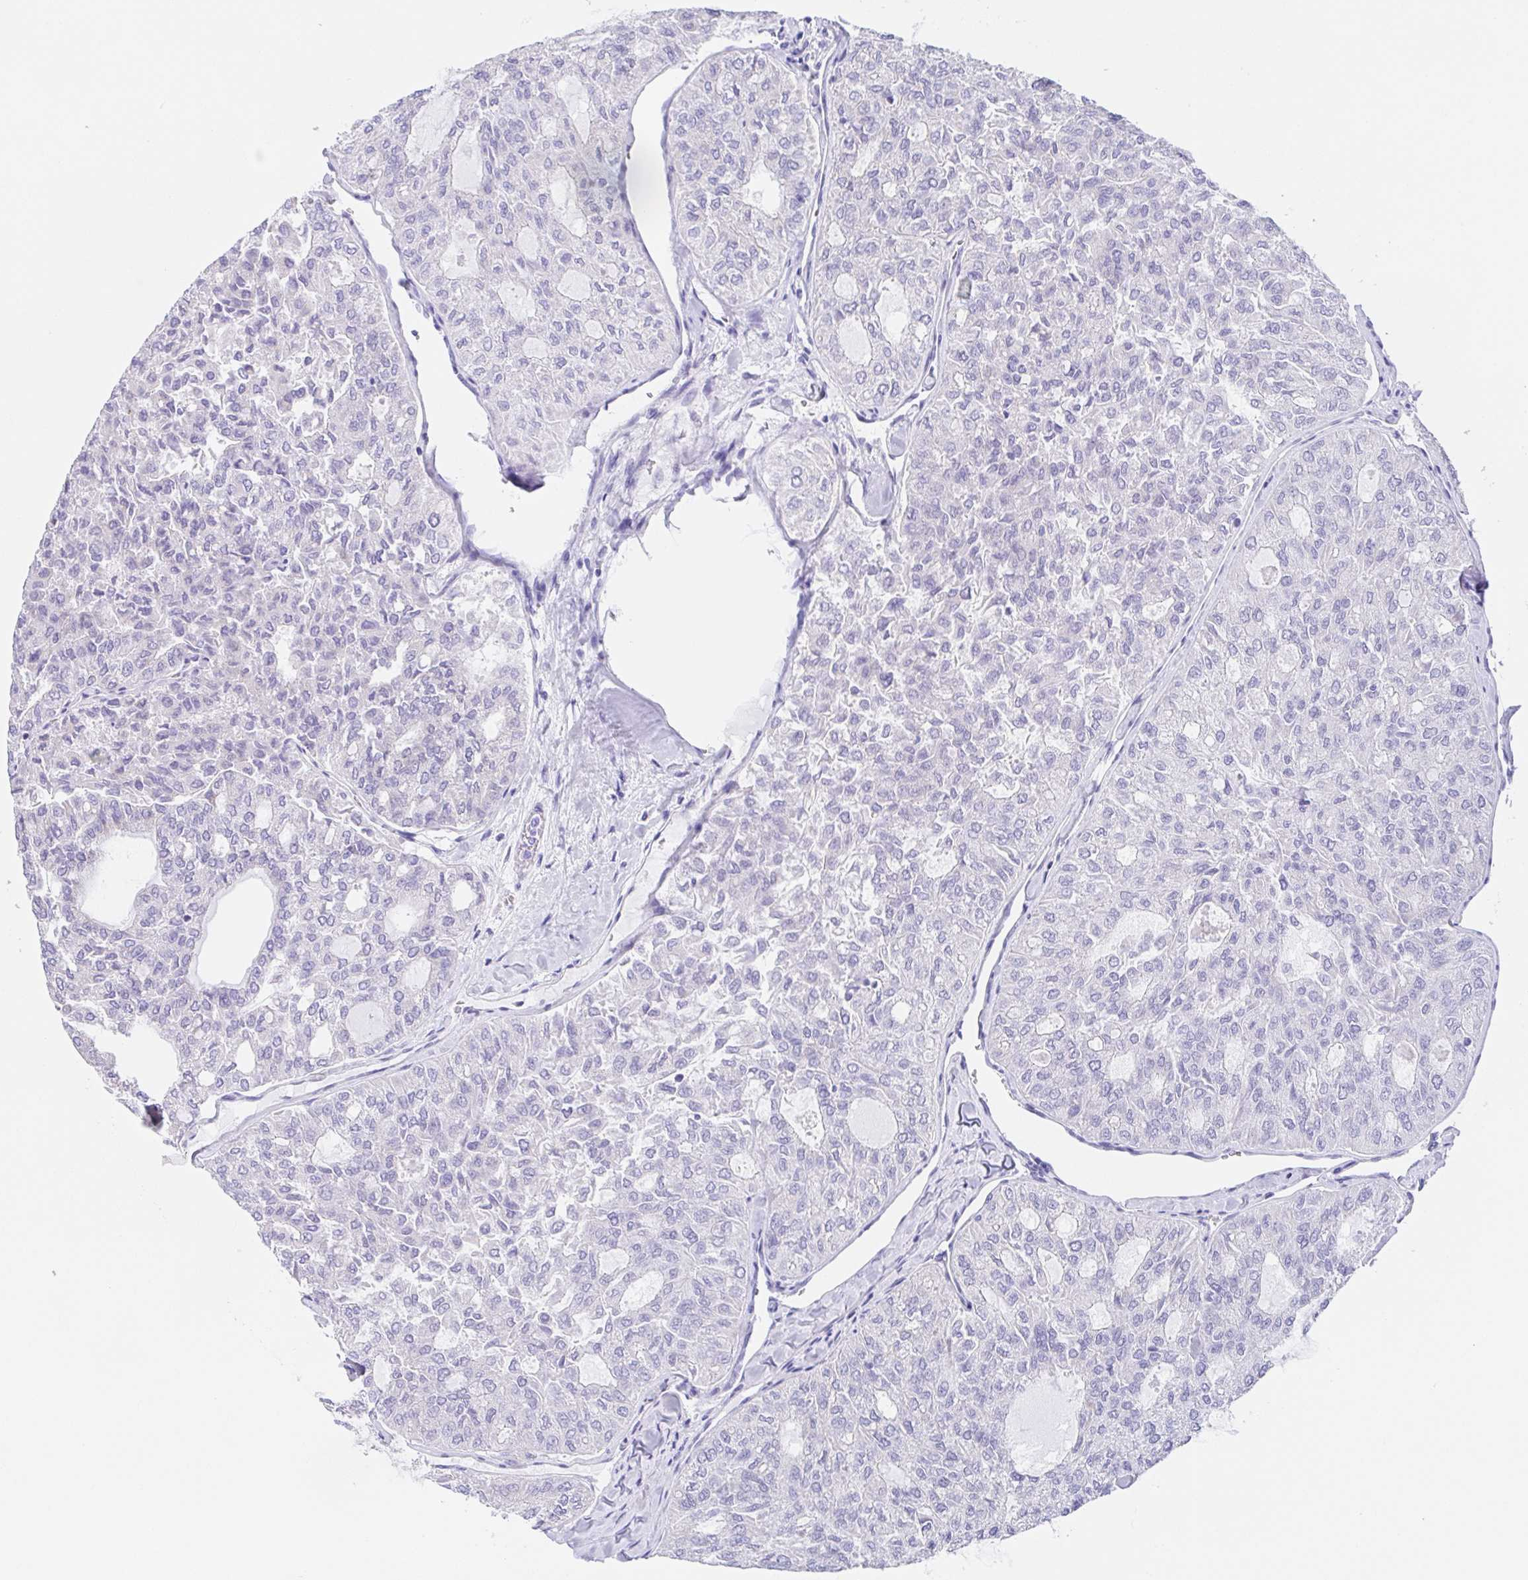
{"staining": {"intensity": "negative", "quantity": "none", "location": "none"}, "tissue": "thyroid cancer", "cell_type": "Tumor cells", "image_type": "cancer", "snomed": [{"axis": "morphology", "description": "Follicular adenoma carcinoma, NOS"}, {"axis": "topography", "description": "Thyroid gland"}], "caption": "The micrograph displays no staining of tumor cells in follicular adenoma carcinoma (thyroid).", "gene": "SCG3", "patient": {"sex": "male", "age": 75}}